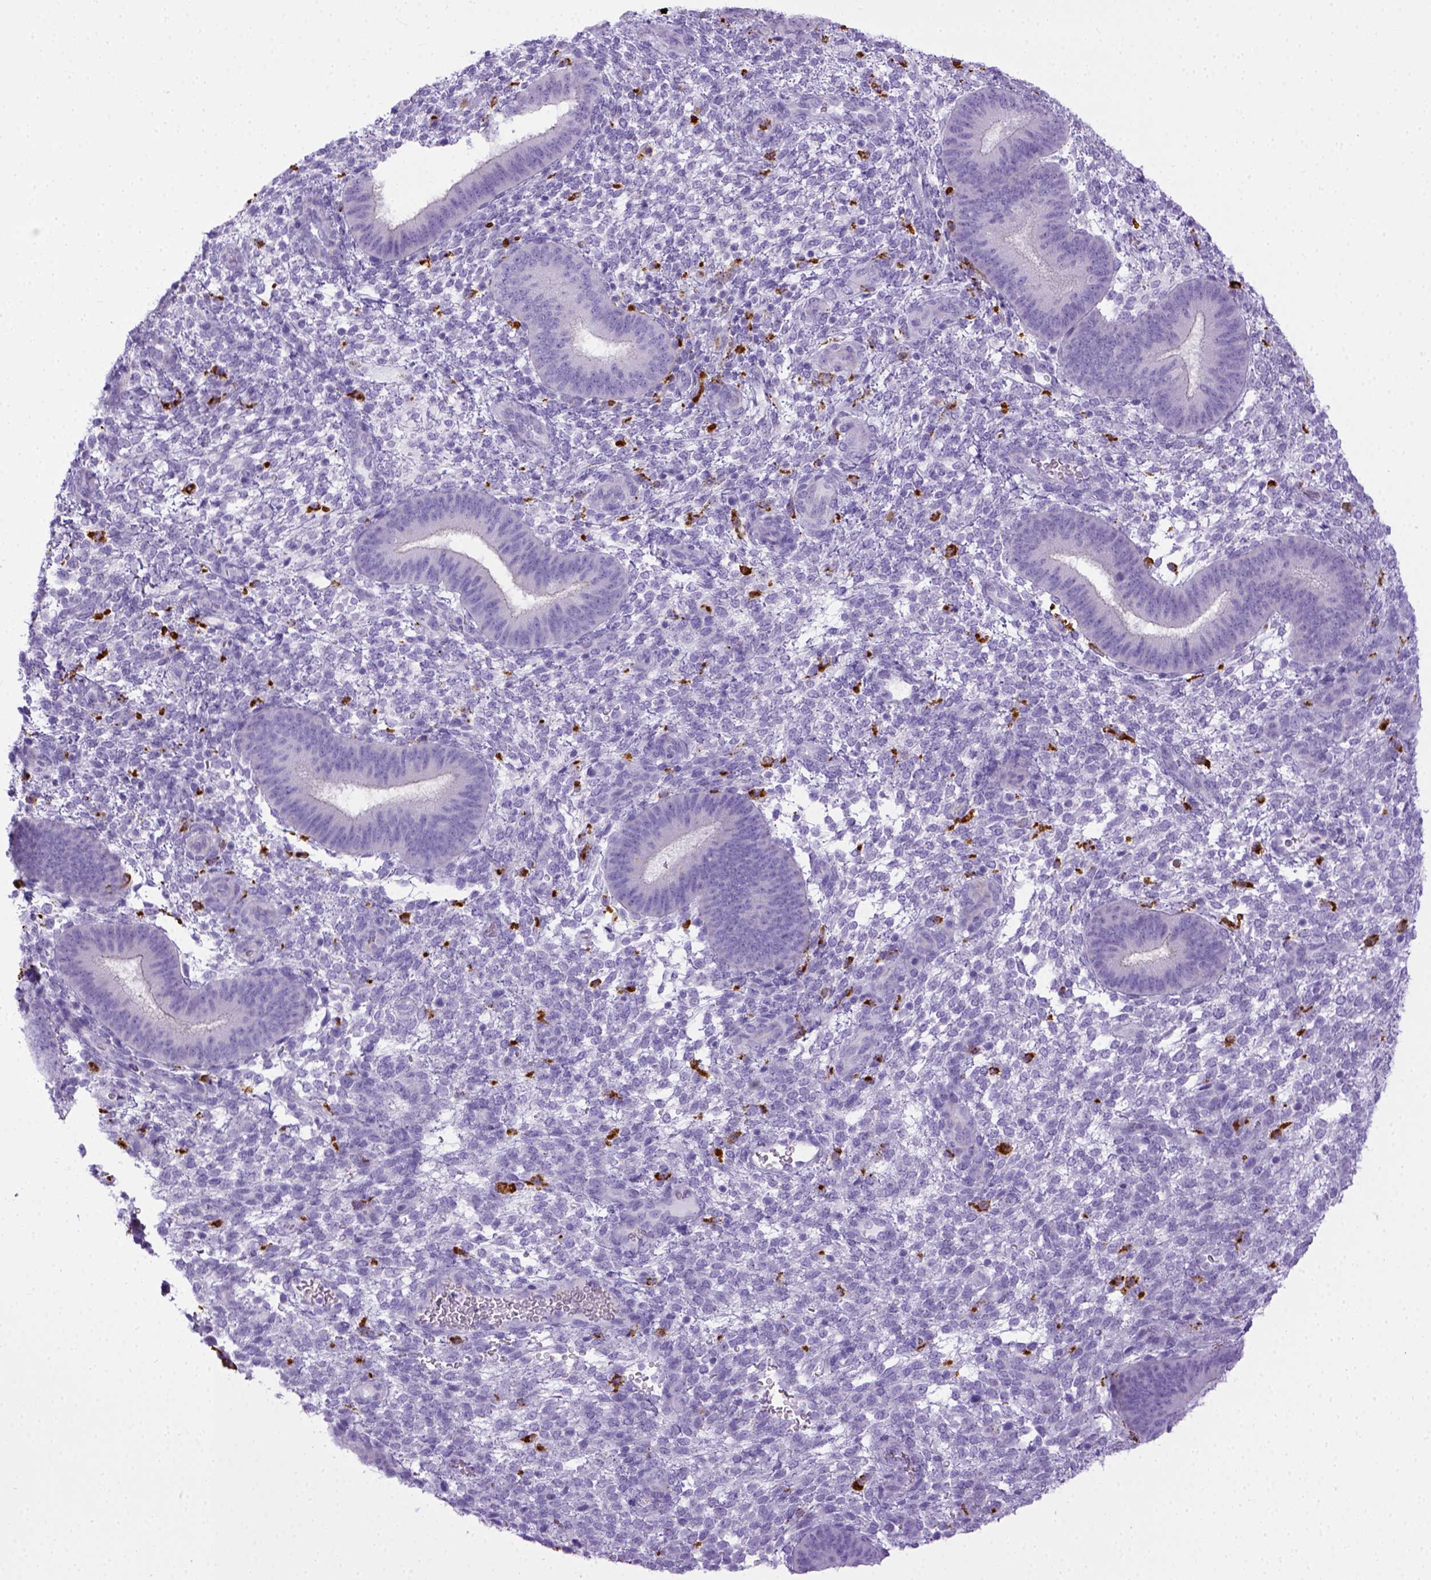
{"staining": {"intensity": "negative", "quantity": "none", "location": "none"}, "tissue": "endometrium", "cell_type": "Cells in endometrial stroma", "image_type": "normal", "snomed": [{"axis": "morphology", "description": "Normal tissue, NOS"}, {"axis": "topography", "description": "Endometrium"}], "caption": "The photomicrograph demonstrates no staining of cells in endometrial stroma in unremarkable endometrium.", "gene": "CD68", "patient": {"sex": "female", "age": 39}}